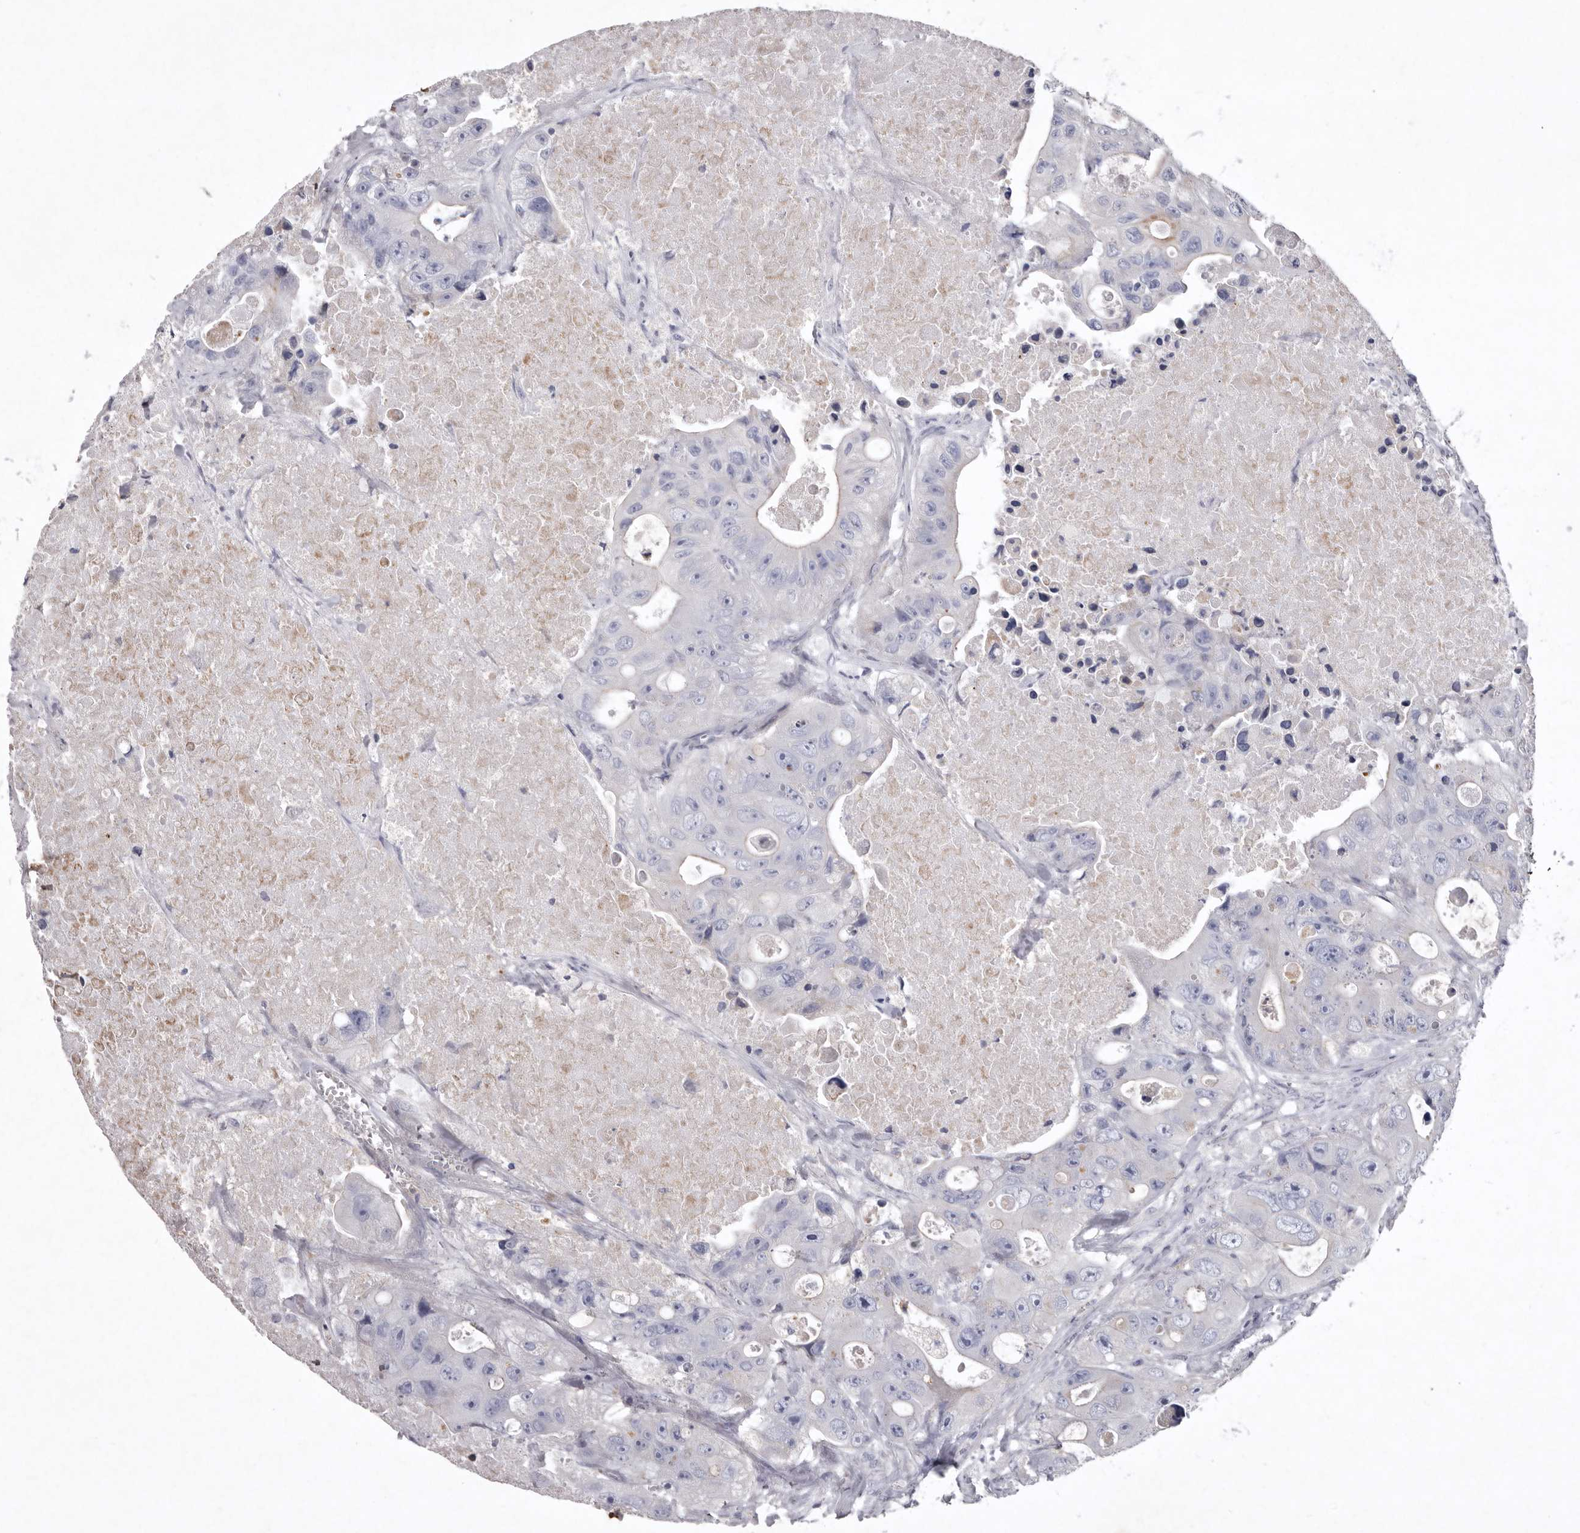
{"staining": {"intensity": "negative", "quantity": "none", "location": "none"}, "tissue": "colorectal cancer", "cell_type": "Tumor cells", "image_type": "cancer", "snomed": [{"axis": "morphology", "description": "Adenocarcinoma, NOS"}, {"axis": "topography", "description": "Colon"}], "caption": "Immunohistochemical staining of human adenocarcinoma (colorectal) exhibits no significant staining in tumor cells.", "gene": "NKAIN4", "patient": {"sex": "female", "age": 46}}